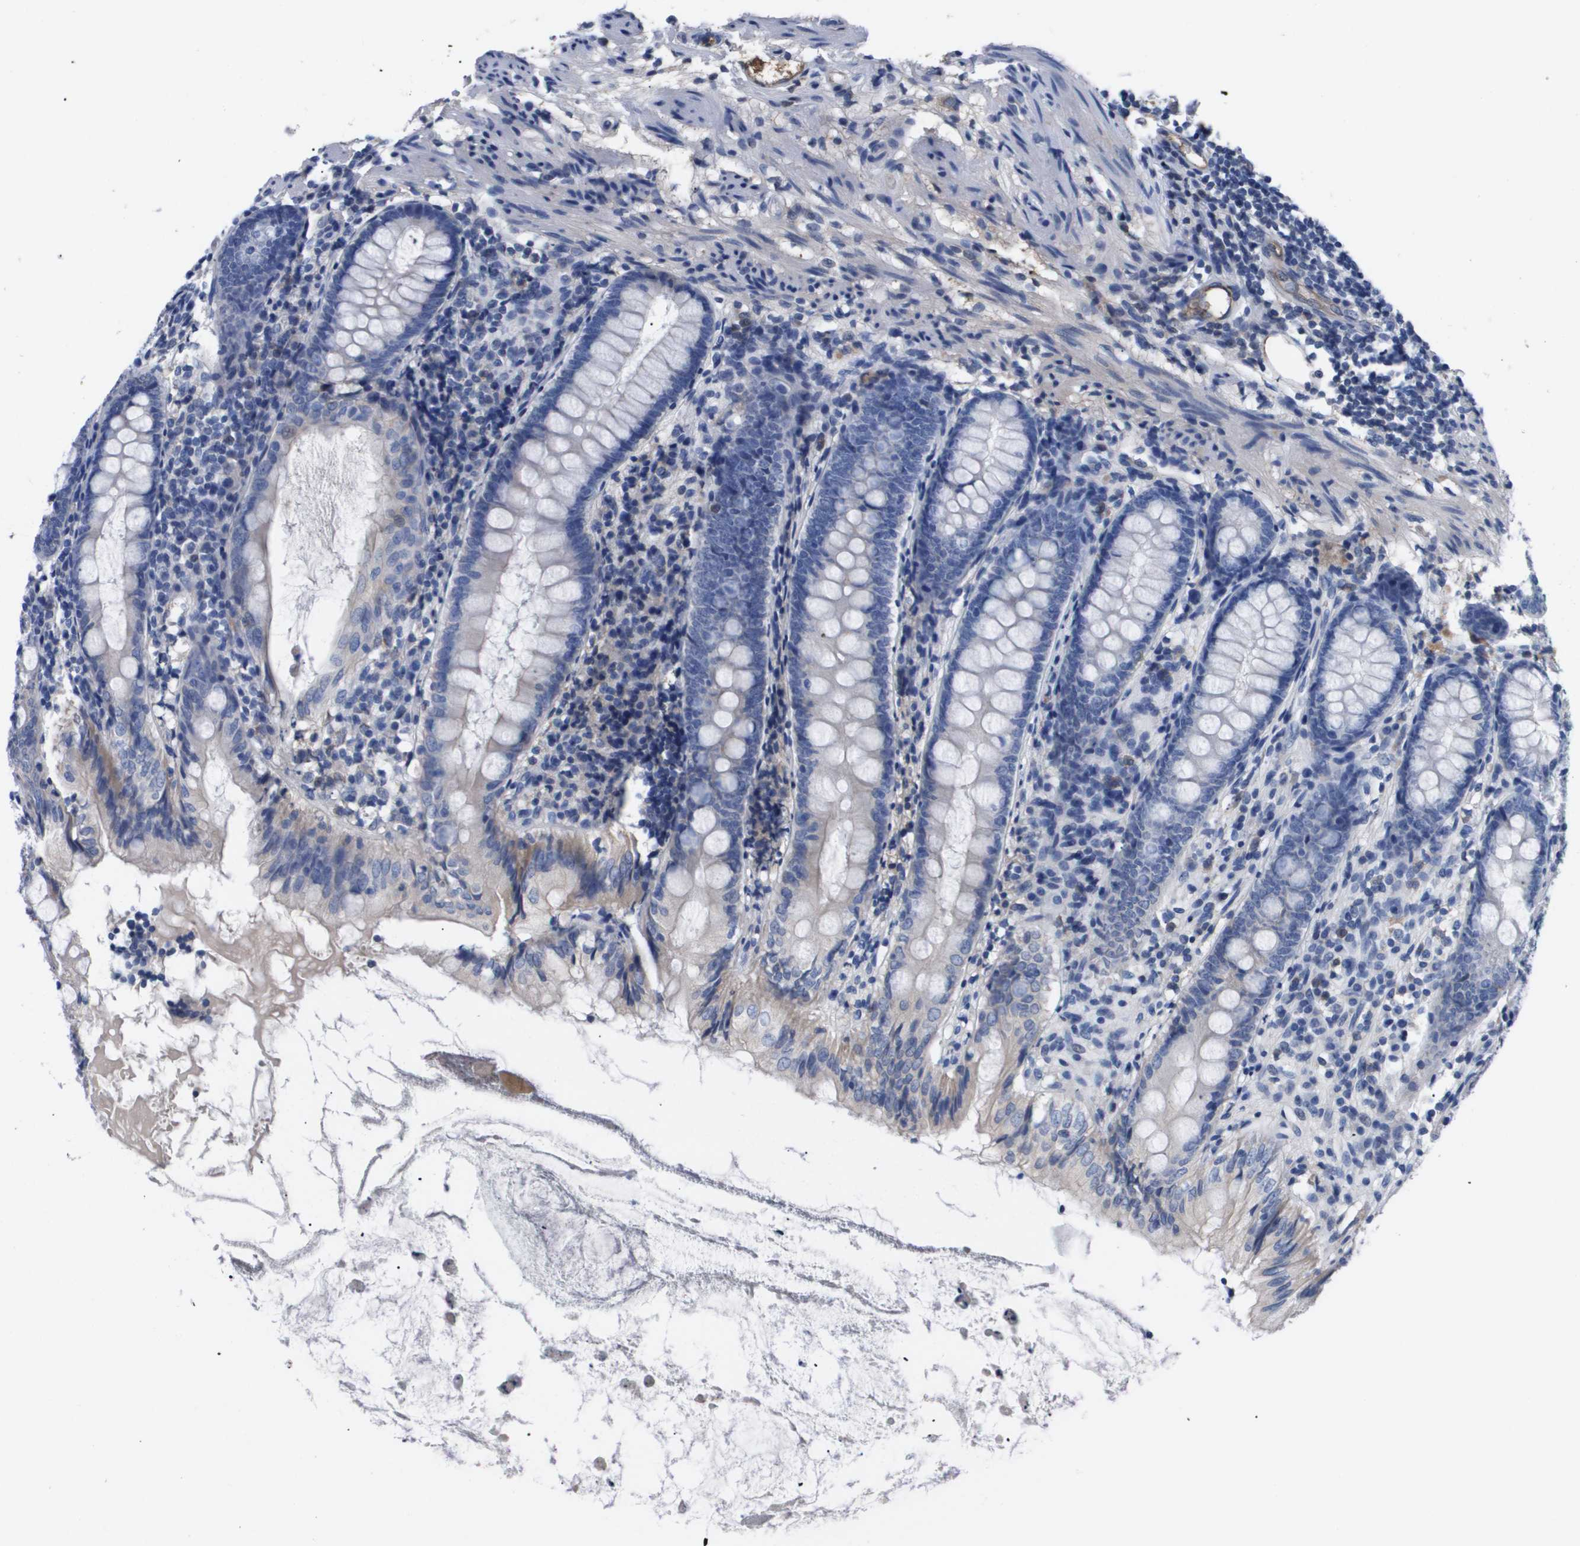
{"staining": {"intensity": "weak", "quantity": "<25%", "location": "cytoplasmic/membranous"}, "tissue": "appendix", "cell_type": "Glandular cells", "image_type": "normal", "snomed": [{"axis": "morphology", "description": "Normal tissue, NOS"}, {"axis": "topography", "description": "Appendix"}], "caption": "Protein analysis of benign appendix displays no significant staining in glandular cells.", "gene": "SERPINA6", "patient": {"sex": "female", "age": 77}}